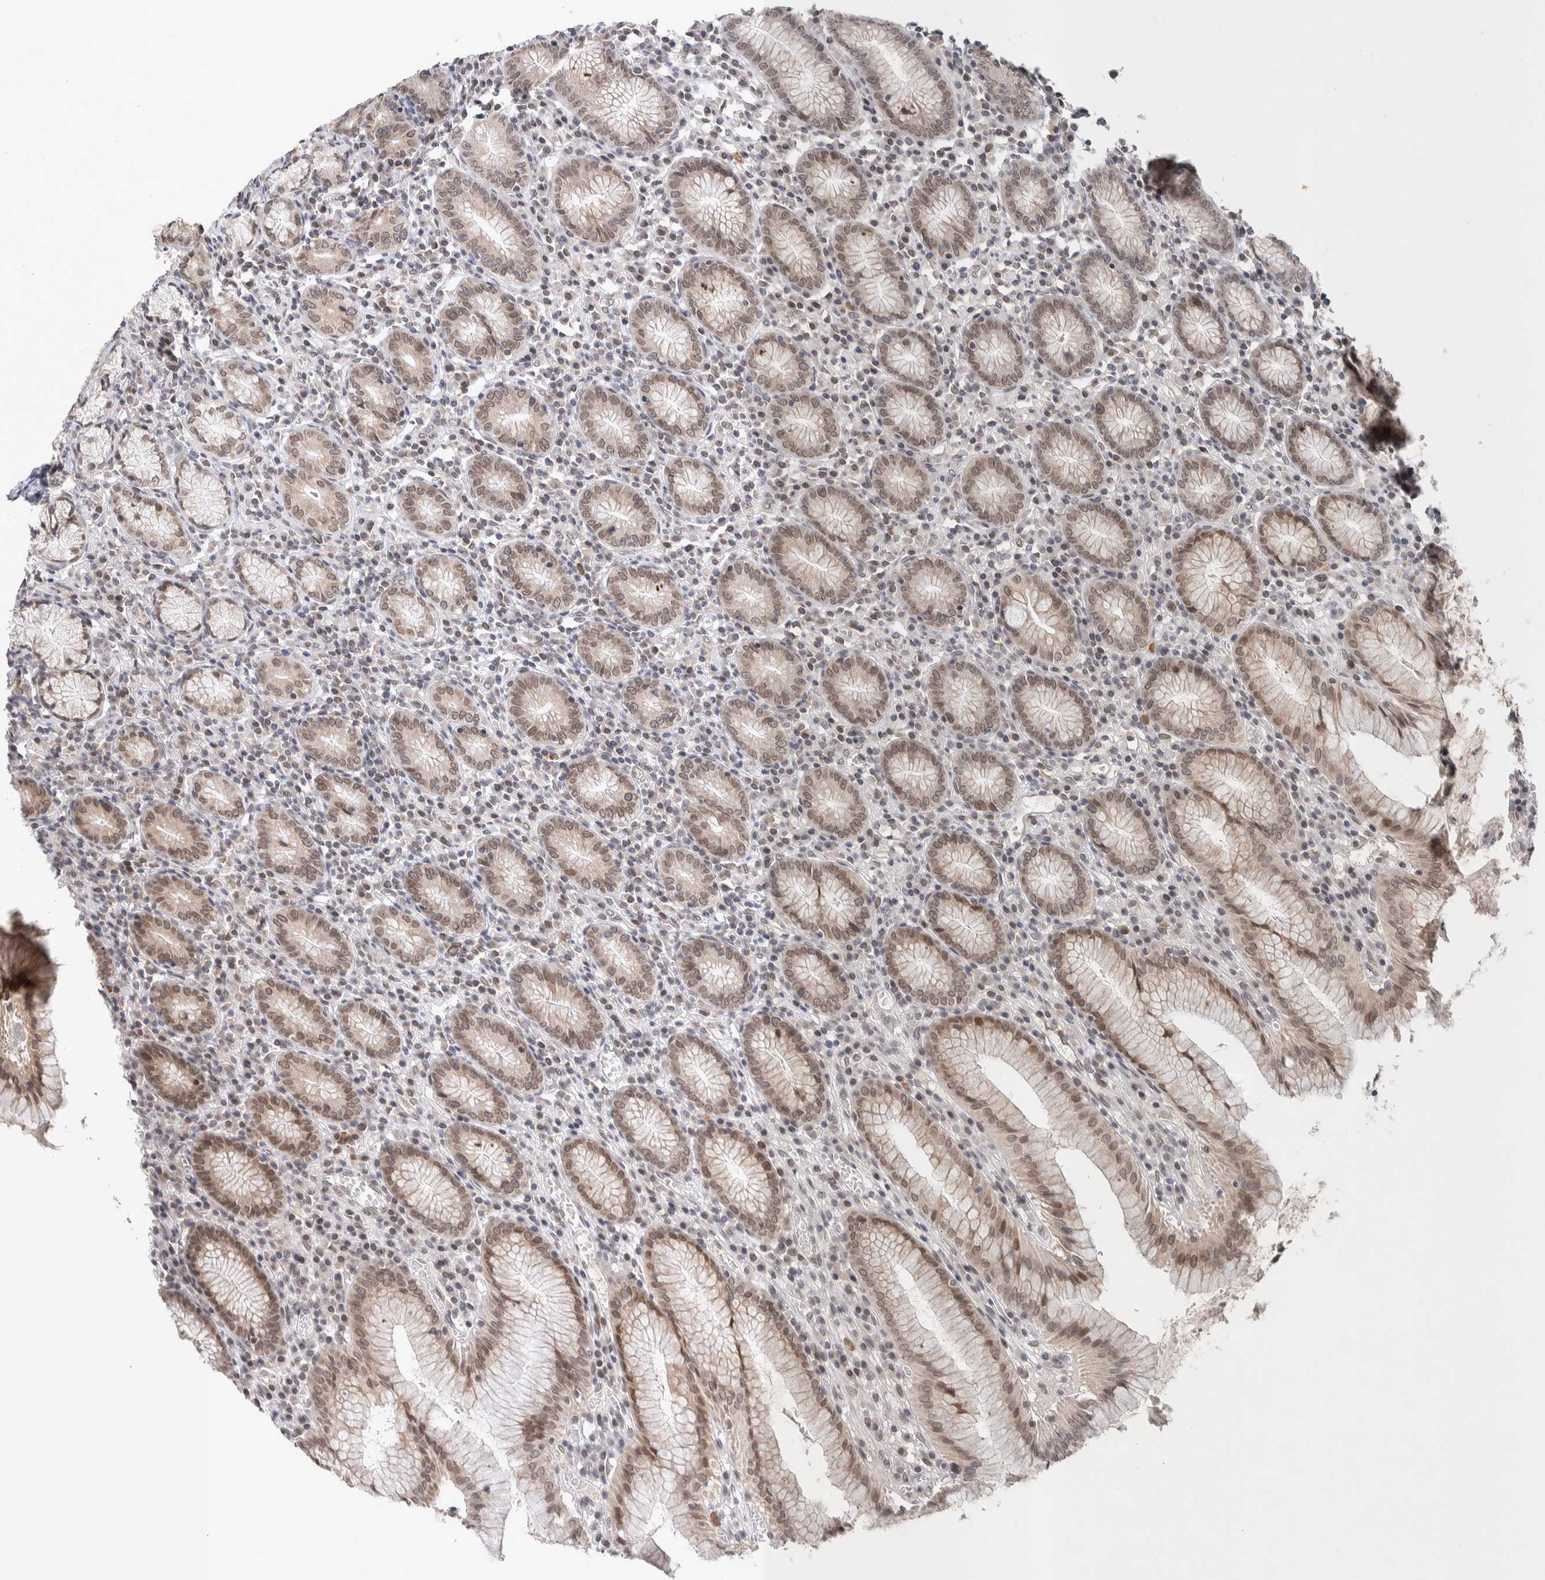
{"staining": {"intensity": "moderate", "quantity": "25%-75%", "location": "cytoplasmic/membranous"}, "tissue": "stomach", "cell_type": "Glandular cells", "image_type": "normal", "snomed": [{"axis": "morphology", "description": "Normal tissue, NOS"}, {"axis": "topography", "description": "Stomach"}], "caption": "Protein analysis of normal stomach reveals moderate cytoplasmic/membranous expression in approximately 25%-75% of glandular cells. (DAB IHC with brightfield microscopy, high magnification).", "gene": "CRAT", "patient": {"sex": "male", "age": 55}}